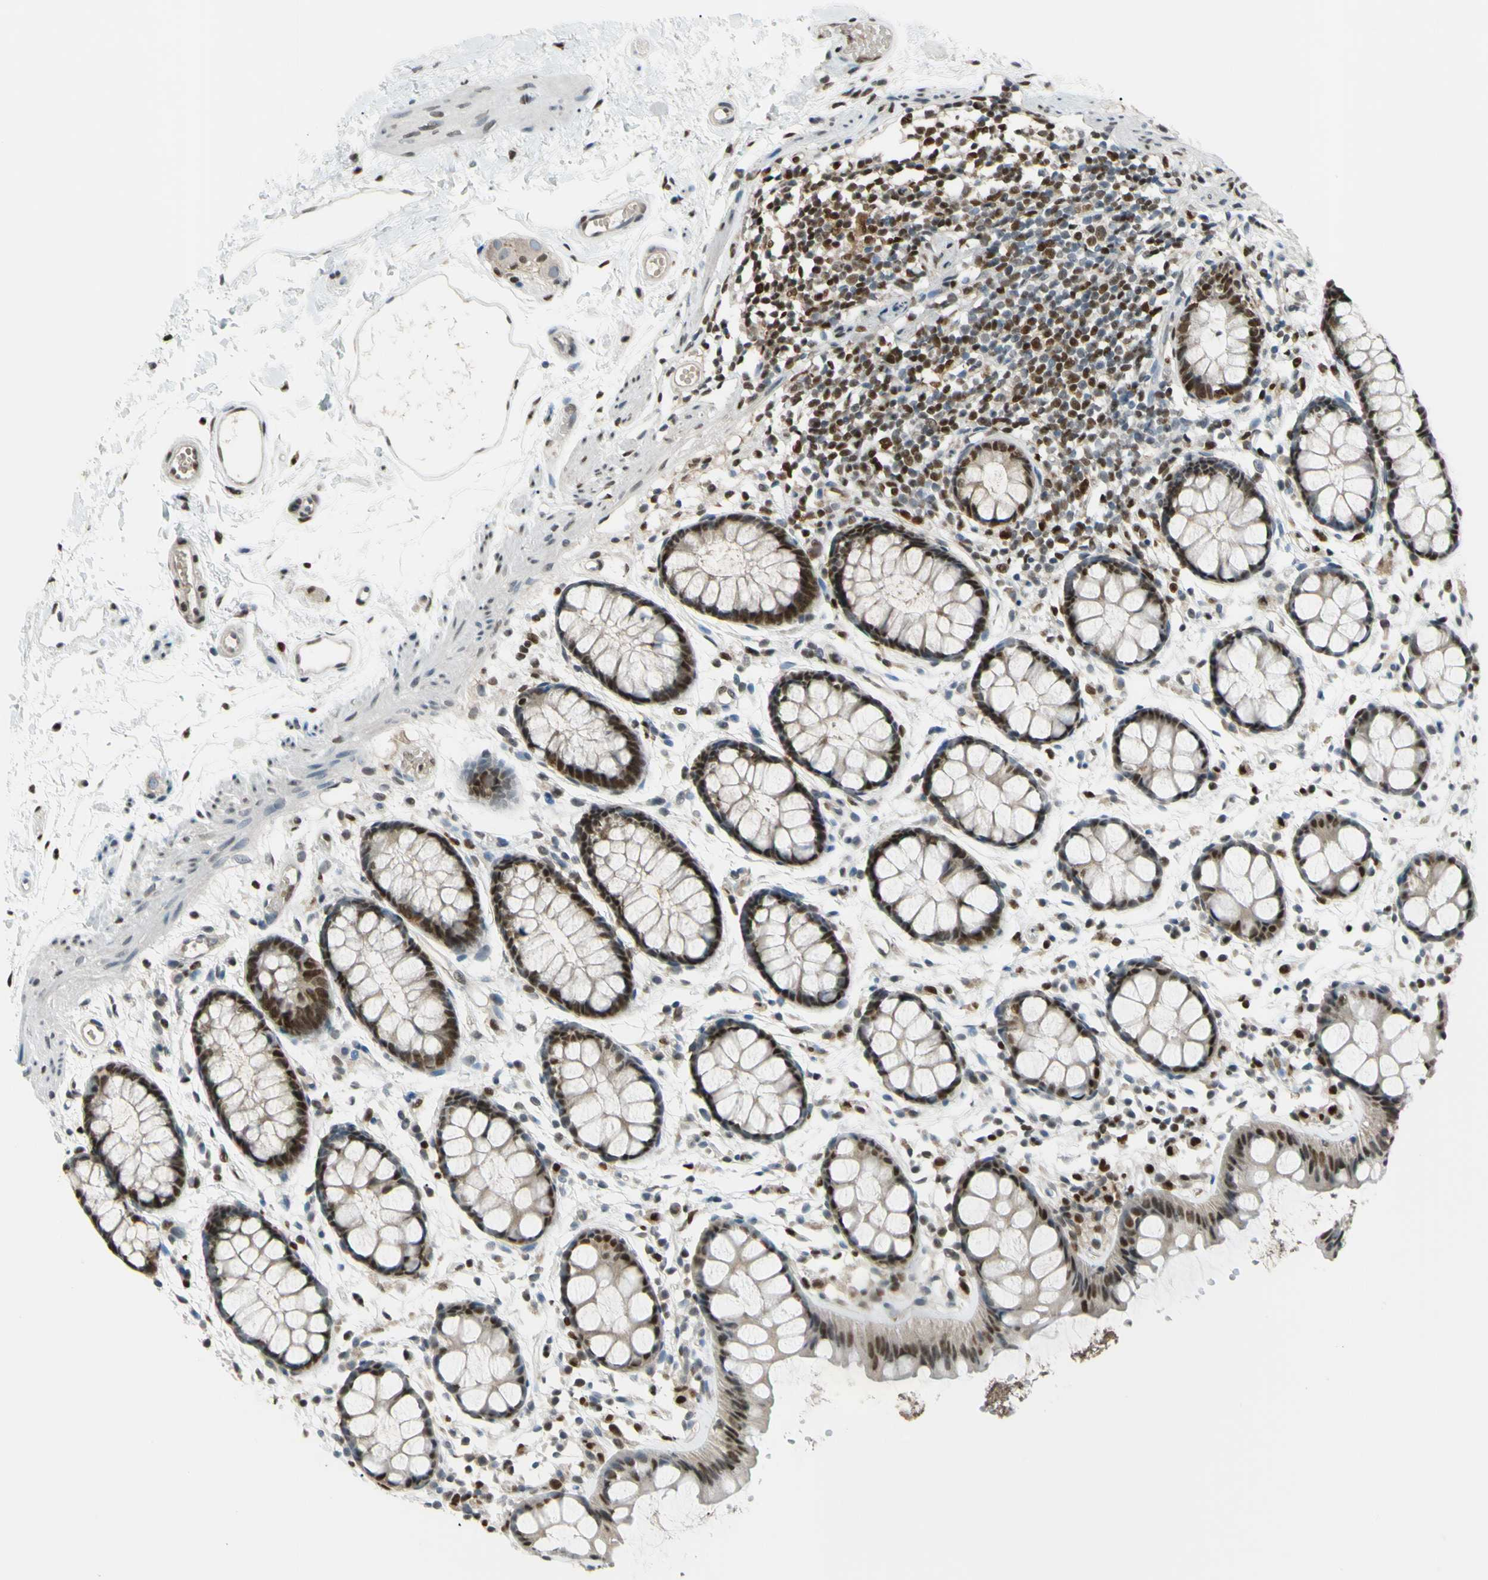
{"staining": {"intensity": "strong", "quantity": "25%-75%", "location": "cytoplasmic/membranous,nuclear"}, "tissue": "rectum", "cell_type": "Glandular cells", "image_type": "normal", "snomed": [{"axis": "morphology", "description": "Normal tissue, NOS"}, {"axis": "topography", "description": "Rectum"}], "caption": "IHC (DAB) staining of normal human rectum shows strong cytoplasmic/membranous,nuclear protein positivity in approximately 25%-75% of glandular cells. (brown staining indicates protein expression, while blue staining denotes nuclei).", "gene": "FKBP5", "patient": {"sex": "female", "age": 66}}